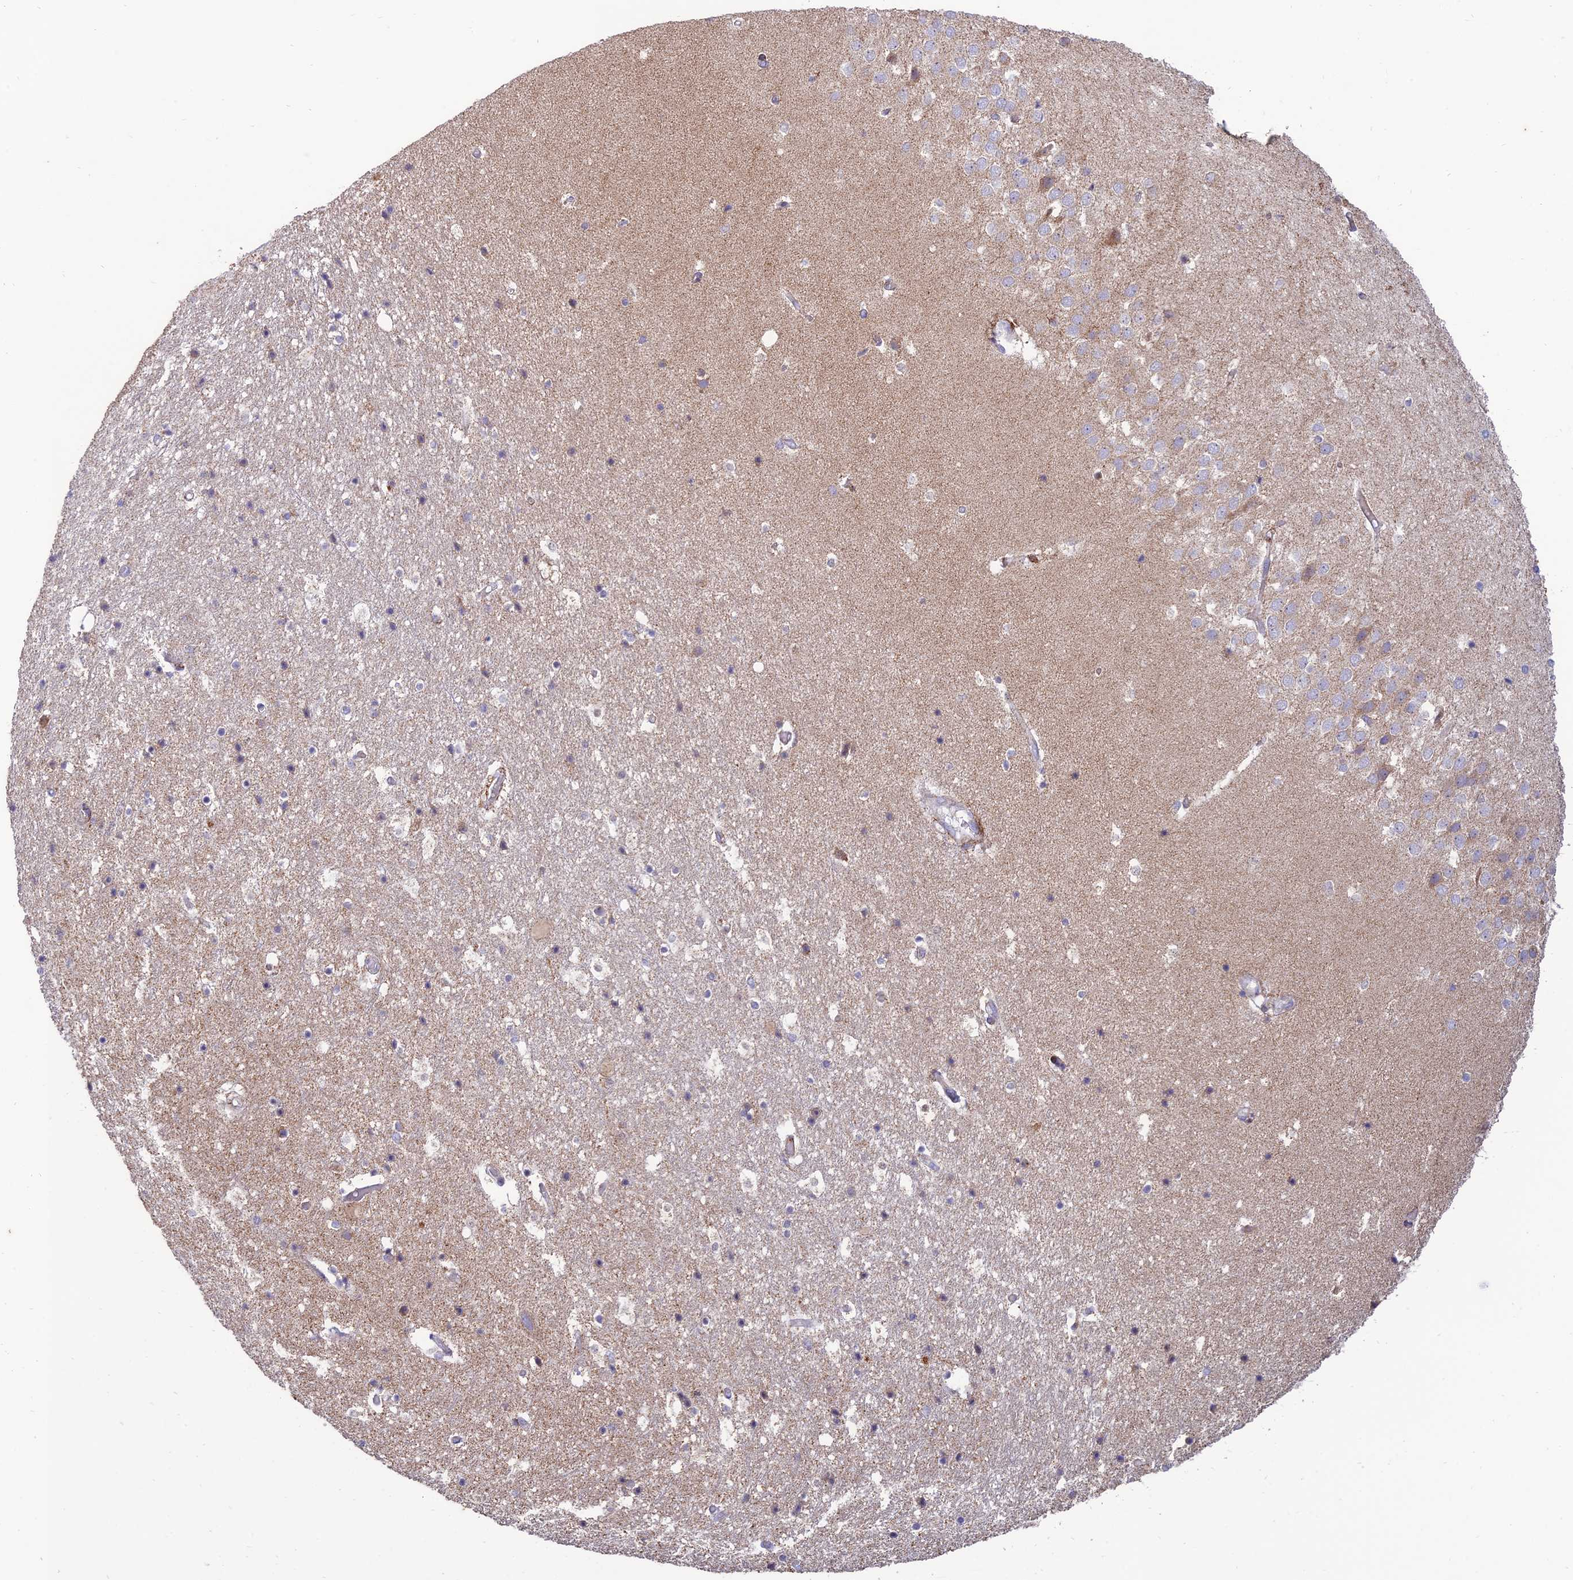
{"staining": {"intensity": "weak", "quantity": "<25%", "location": "cytoplasmic/membranous"}, "tissue": "hippocampus", "cell_type": "Glial cells", "image_type": "normal", "snomed": [{"axis": "morphology", "description": "Normal tissue, NOS"}, {"axis": "topography", "description": "Hippocampus"}], "caption": "Immunohistochemistry micrograph of normal hippocampus: hippocampus stained with DAB reveals no significant protein expression in glial cells.", "gene": "RCN3", "patient": {"sex": "female", "age": 52}}